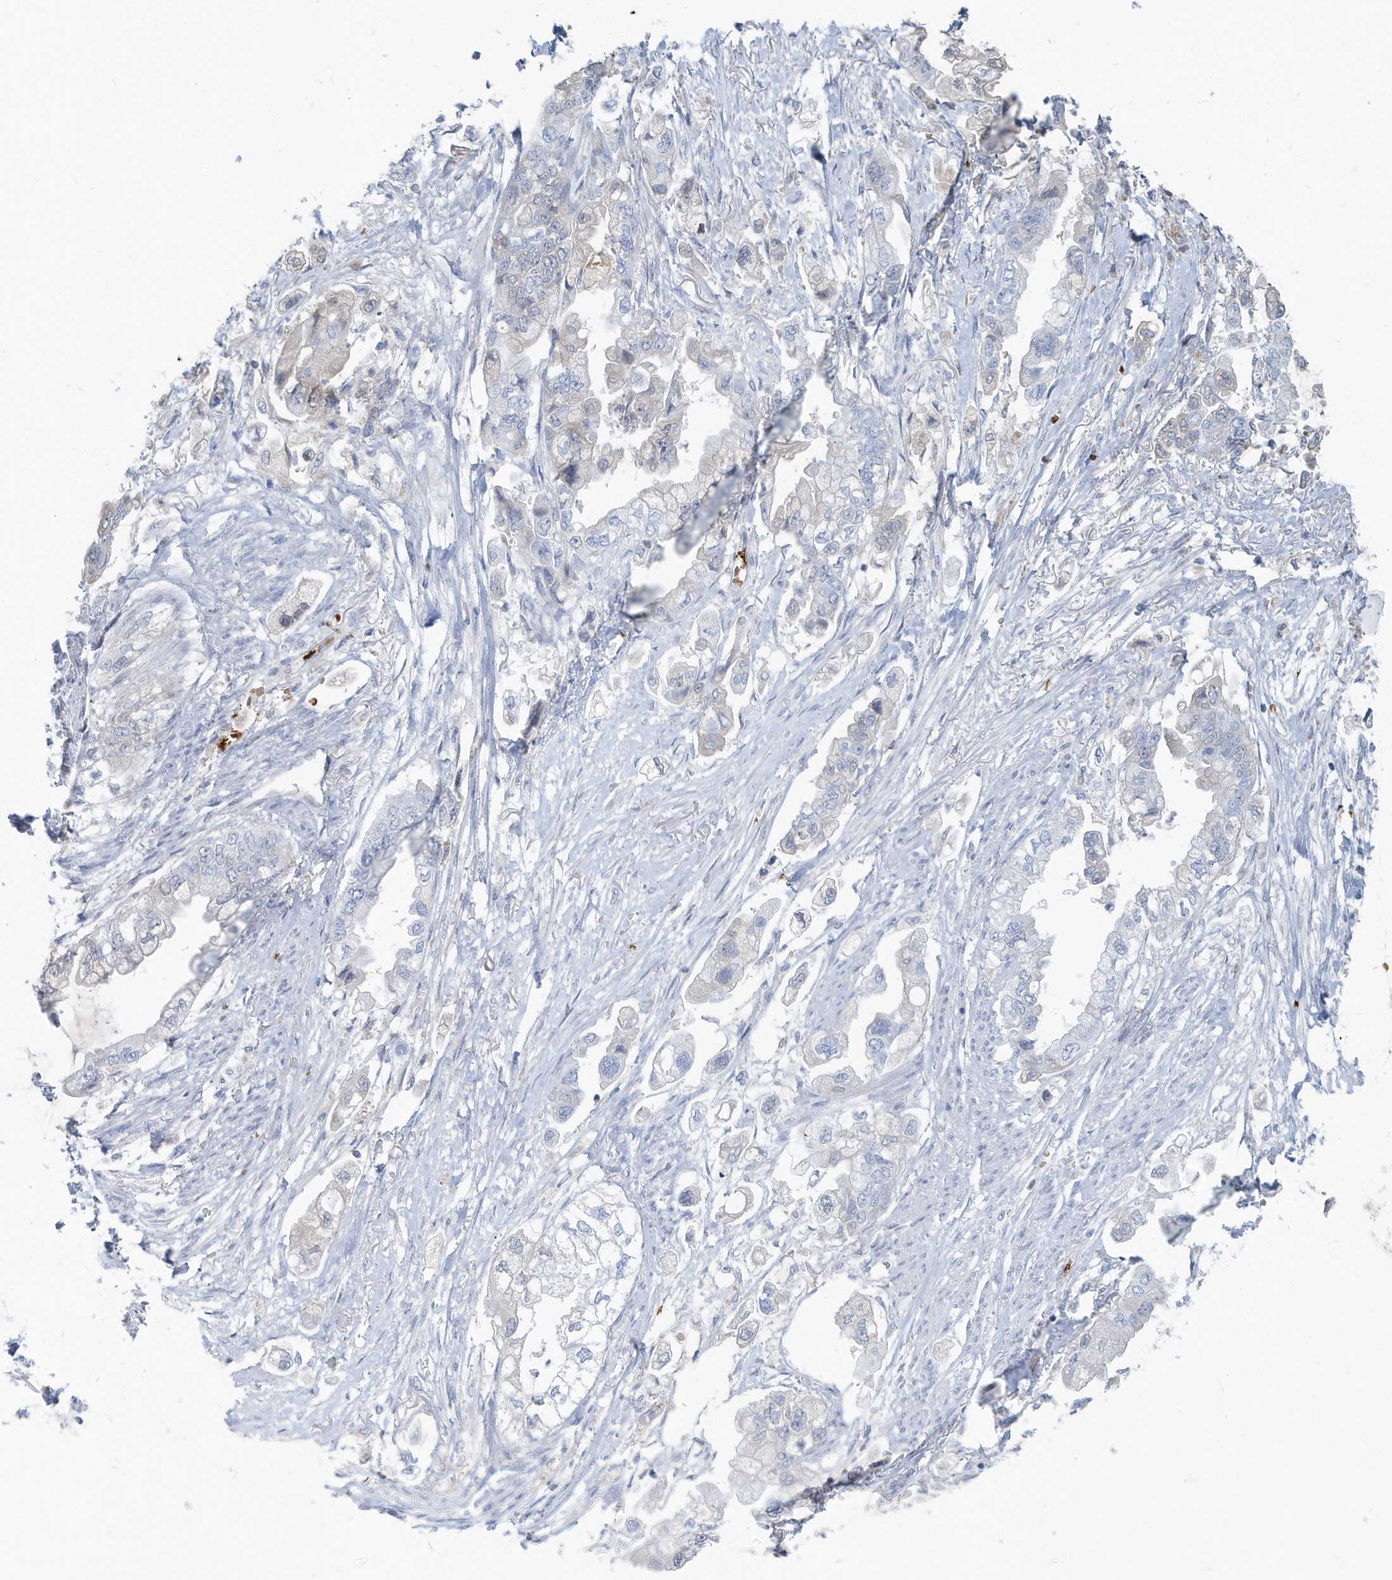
{"staining": {"intensity": "negative", "quantity": "none", "location": "none"}, "tissue": "stomach cancer", "cell_type": "Tumor cells", "image_type": "cancer", "snomed": [{"axis": "morphology", "description": "Adenocarcinoma, NOS"}, {"axis": "topography", "description": "Stomach"}], "caption": "Stomach cancer was stained to show a protein in brown. There is no significant staining in tumor cells. (Brightfield microscopy of DAB (3,3'-diaminobenzidine) immunohistochemistry at high magnification).", "gene": "HBA2", "patient": {"sex": "male", "age": 62}}